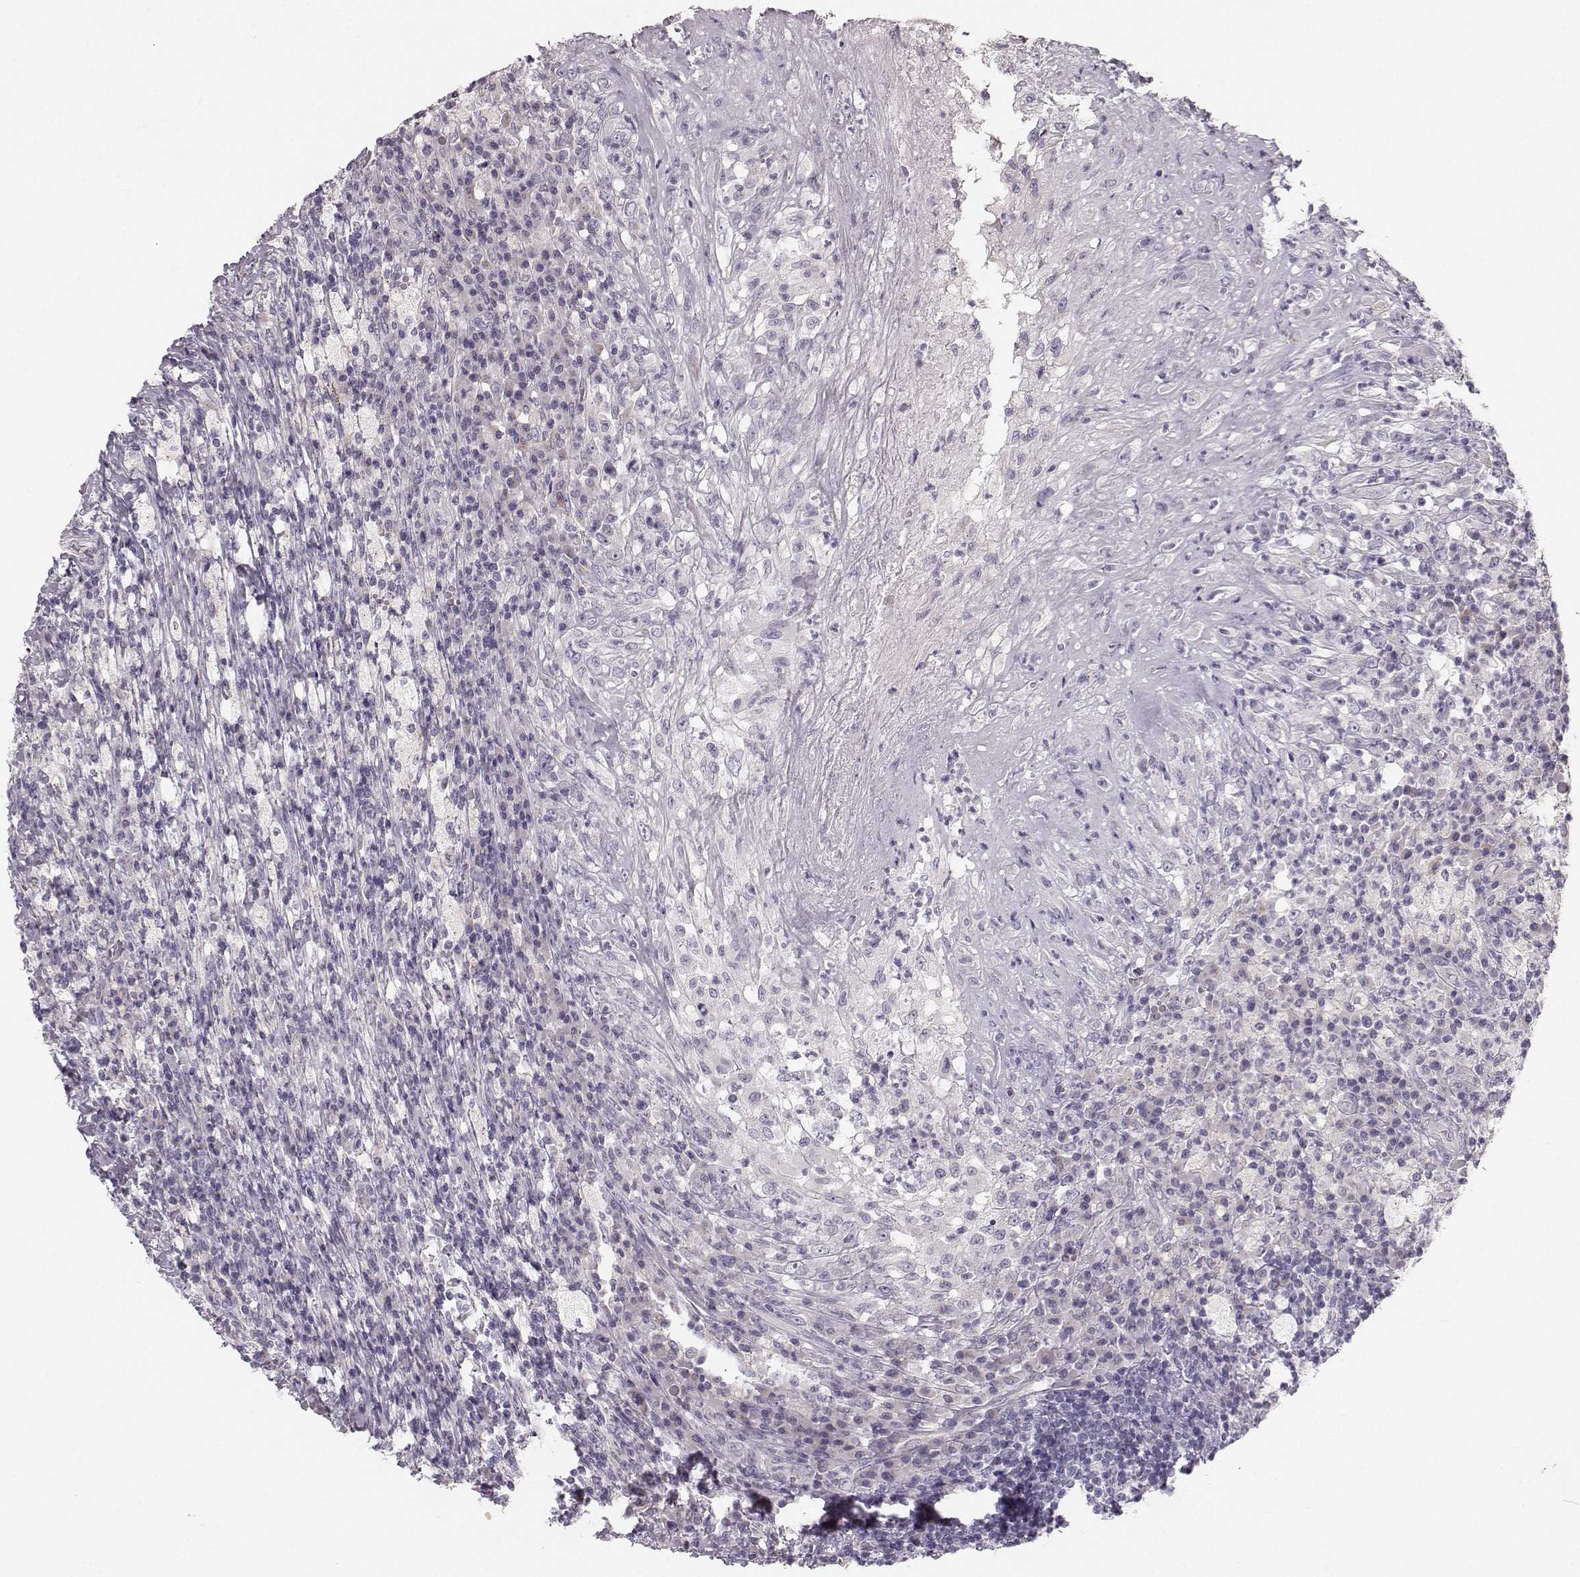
{"staining": {"intensity": "negative", "quantity": "none", "location": "none"}, "tissue": "testis cancer", "cell_type": "Tumor cells", "image_type": "cancer", "snomed": [{"axis": "morphology", "description": "Necrosis, NOS"}, {"axis": "morphology", "description": "Carcinoma, Embryonal, NOS"}, {"axis": "topography", "description": "Testis"}], "caption": "Histopathology image shows no protein staining in tumor cells of embryonal carcinoma (testis) tissue.", "gene": "OIP5", "patient": {"sex": "male", "age": 19}}